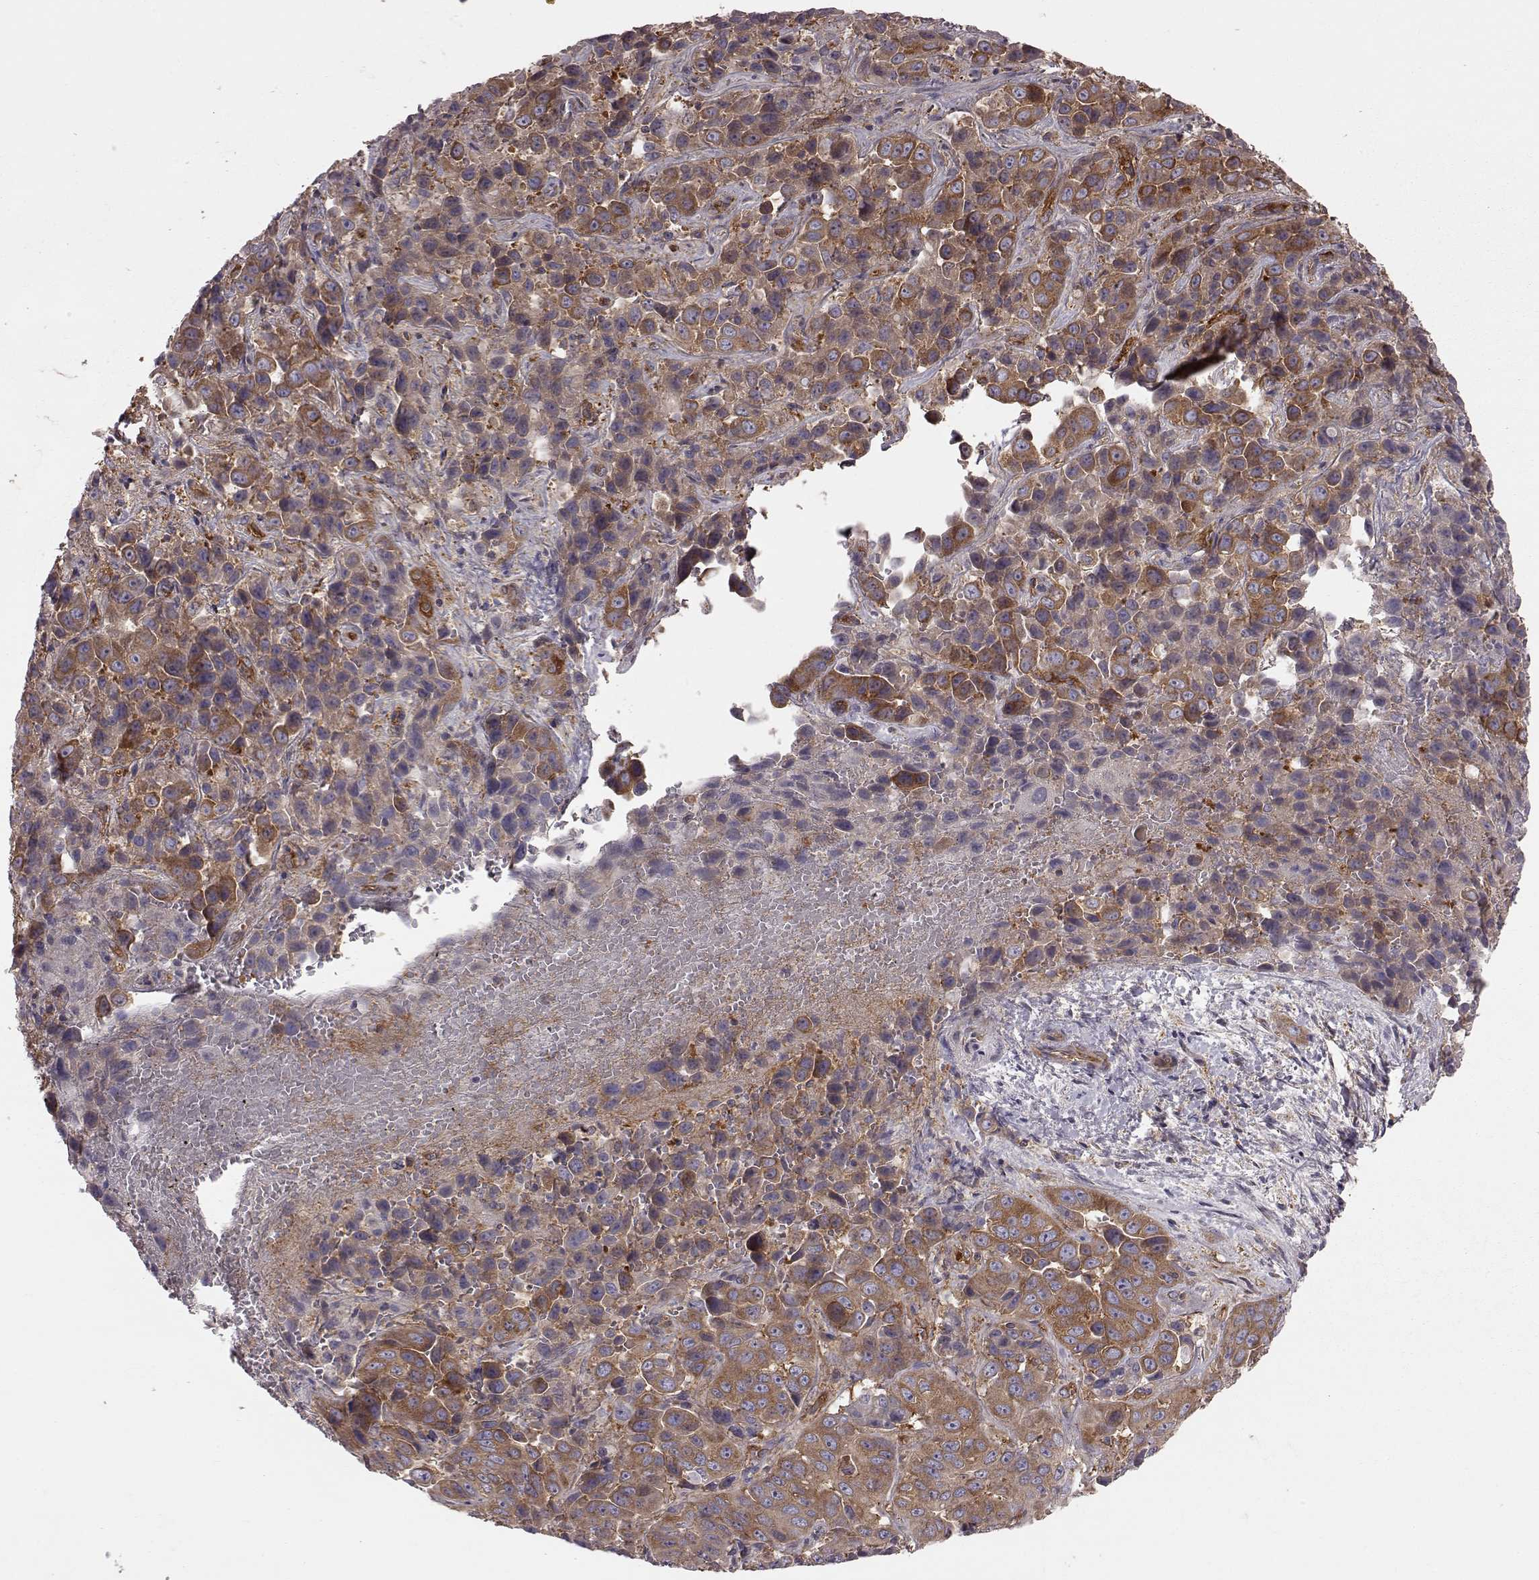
{"staining": {"intensity": "moderate", "quantity": ">75%", "location": "cytoplasmic/membranous"}, "tissue": "liver cancer", "cell_type": "Tumor cells", "image_type": "cancer", "snomed": [{"axis": "morphology", "description": "Cholangiocarcinoma"}, {"axis": "topography", "description": "Liver"}], "caption": "The image exhibits staining of liver cancer, revealing moderate cytoplasmic/membranous protein expression (brown color) within tumor cells.", "gene": "RABGAP1", "patient": {"sex": "female", "age": 52}}